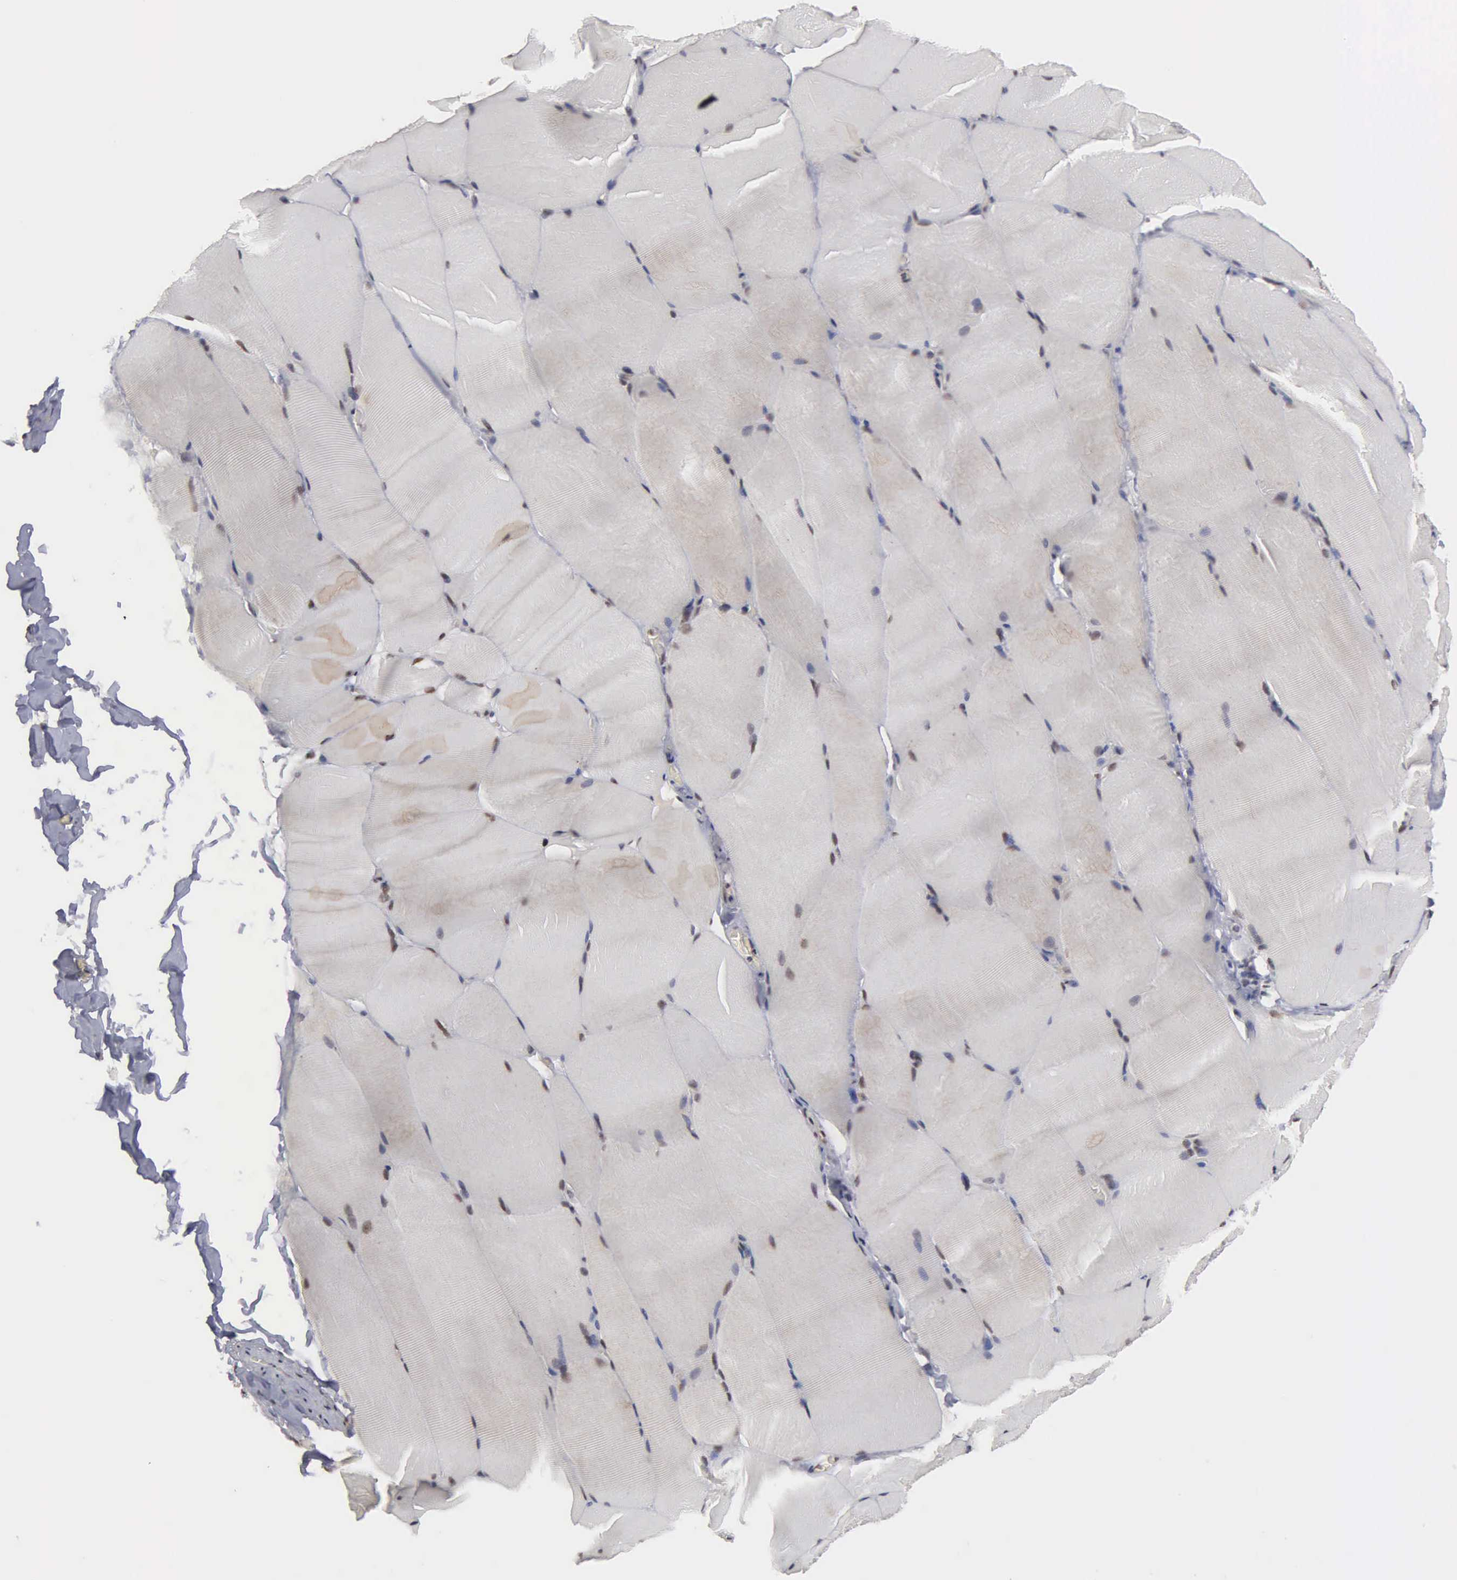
{"staining": {"intensity": "negative", "quantity": "none", "location": "none"}, "tissue": "skeletal muscle", "cell_type": "Myocytes", "image_type": "normal", "snomed": [{"axis": "morphology", "description": "Normal tissue, NOS"}, {"axis": "topography", "description": "Skeletal muscle"}], "caption": "Myocytes show no significant positivity in benign skeletal muscle. The staining is performed using DAB (3,3'-diaminobenzidine) brown chromogen with nuclei counter-stained in using hematoxylin.", "gene": "GTF2A1", "patient": {"sex": "male", "age": 71}}